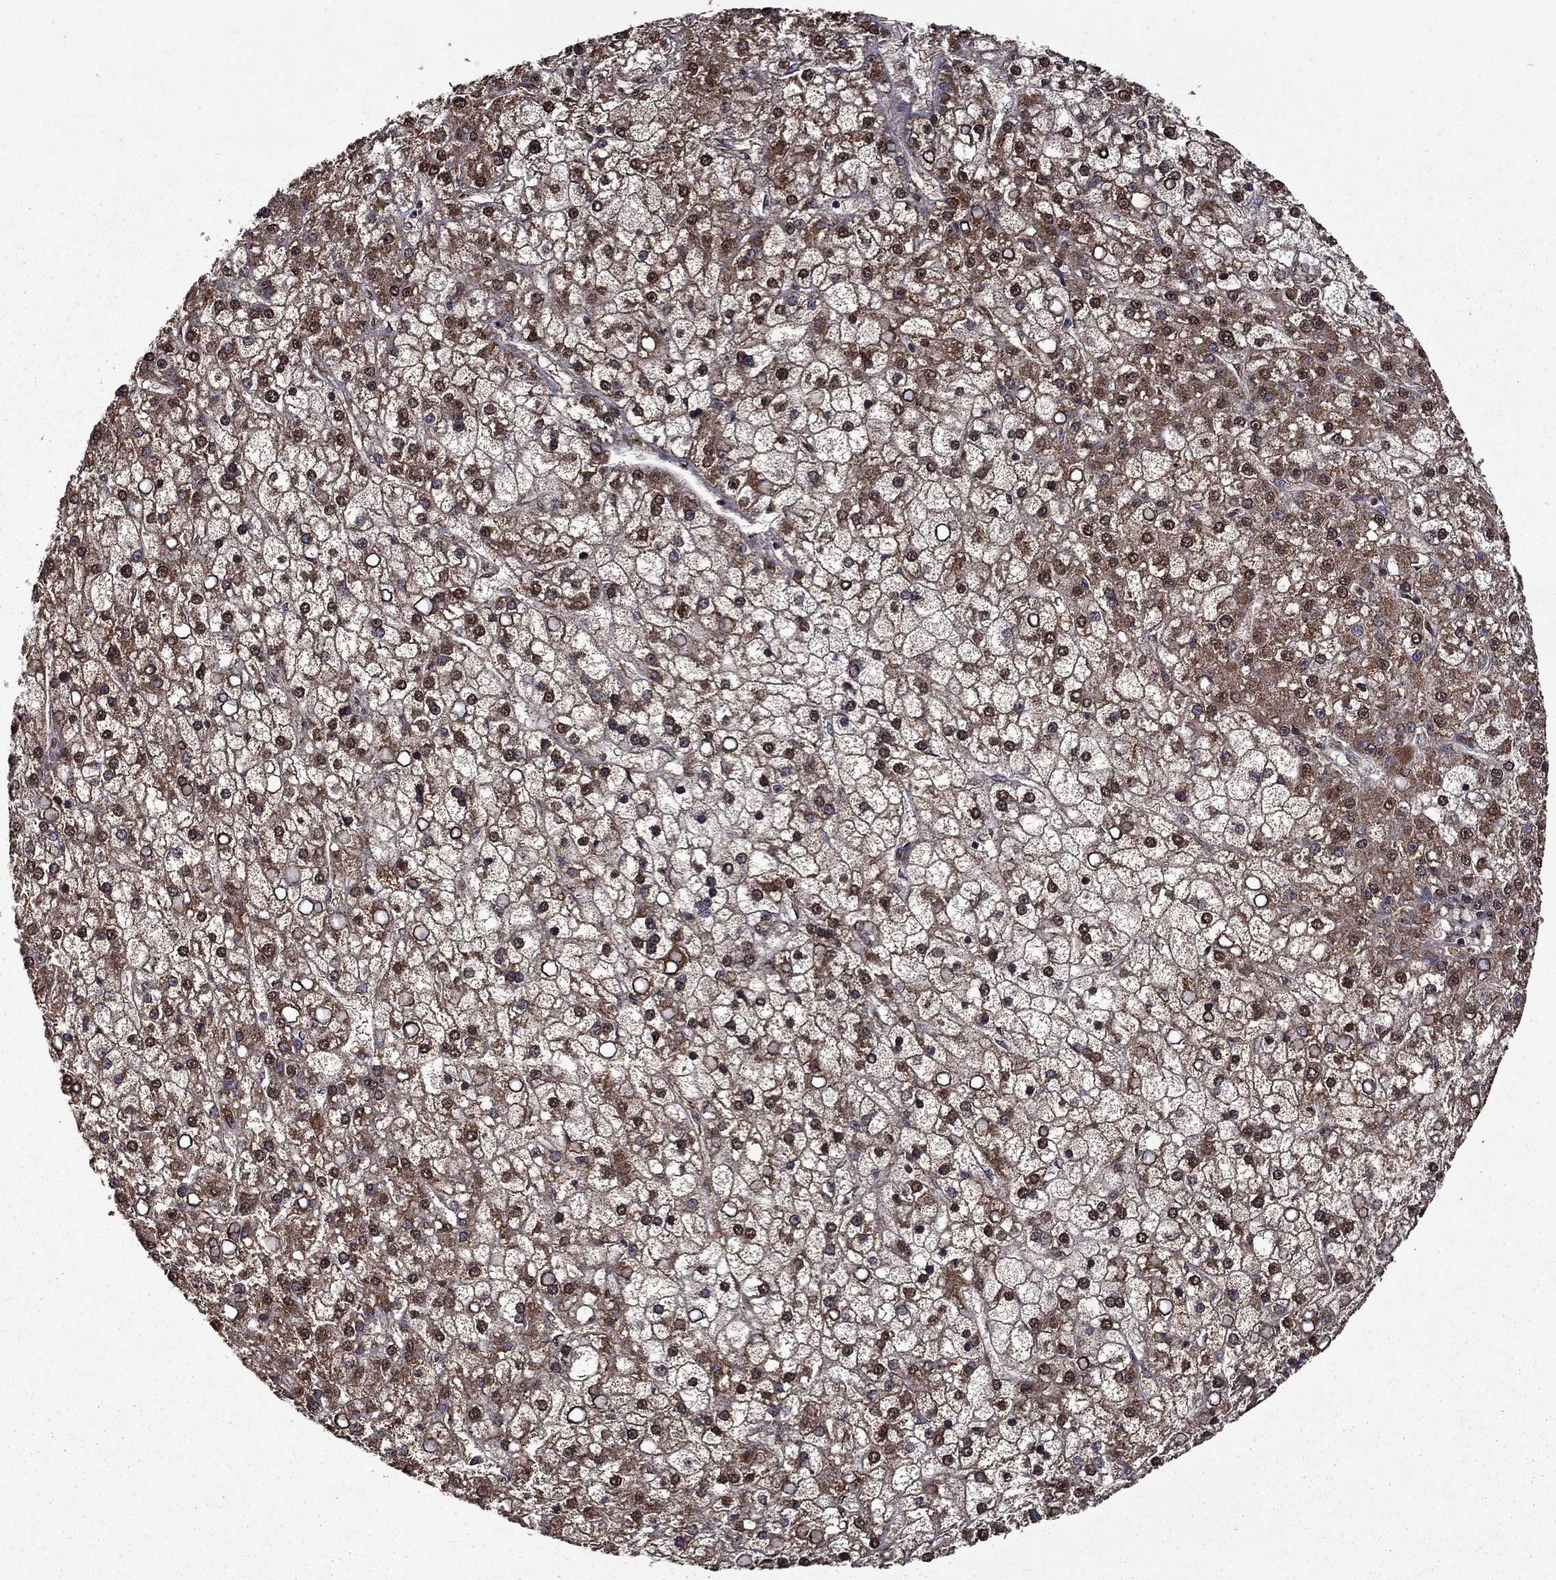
{"staining": {"intensity": "strong", "quantity": "25%-75%", "location": "cytoplasmic/membranous,nuclear"}, "tissue": "liver cancer", "cell_type": "Tumor cells", "image_type": "cancer", "snomed": [{"axis": "morphology", "description": "Carcinoma, Hepatocellular, NOS"}, {"axis": "topography", "description": "Liver"}], "caption": "Protein analysis of hepatocellular carcinoma (liver) tissue shows strong cytoplasmic/membranous and nuclear staining in approximately 25%-75% of tumor cells.", "gene": "ITM2B", "patient": {"sex": "male", "age": 67}}